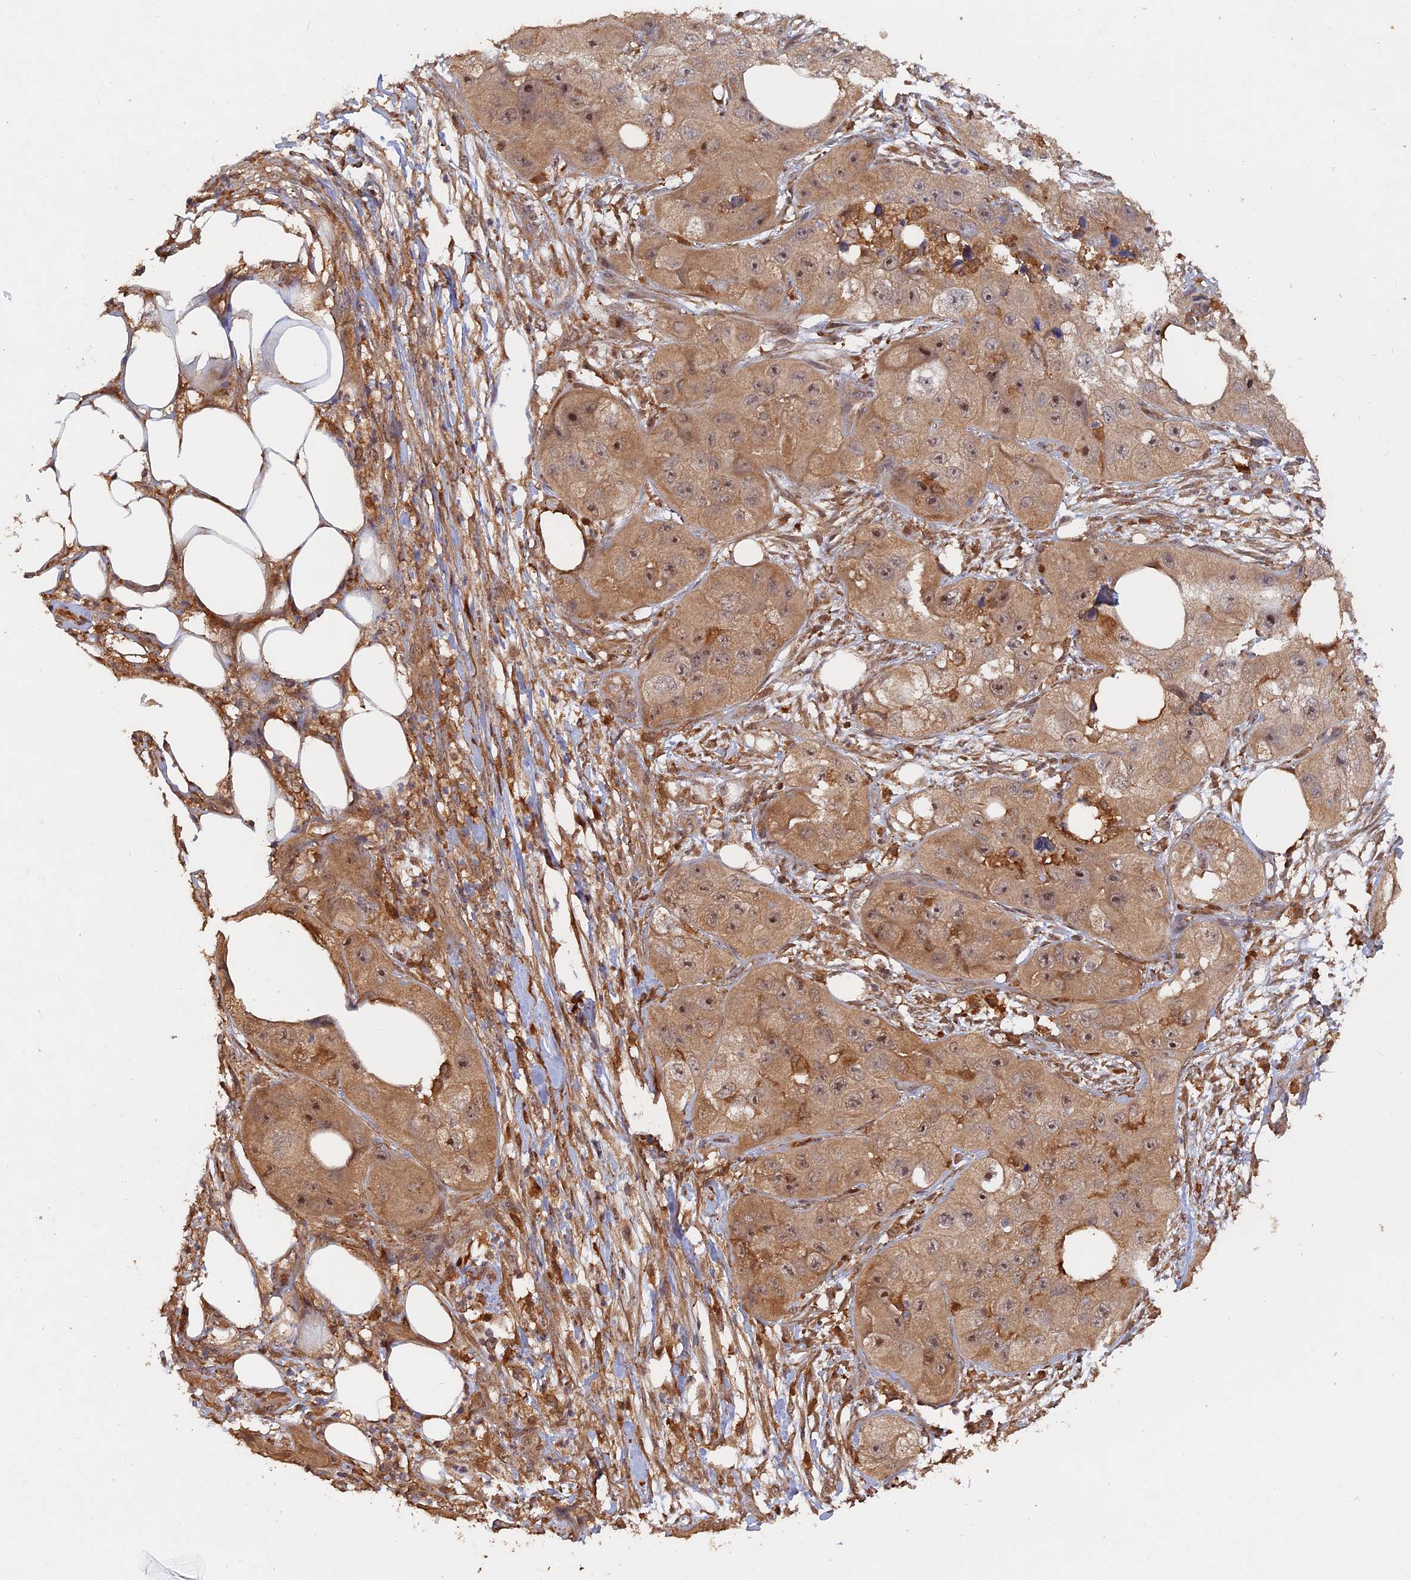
{"staining": {"intensity": "moderate", "quantity": ">75%", "location": "cytoplasmic/membranous,nuclear"}, "tissue": "skin cancer", "cell_type": "Tumor cells", "image_type": "cancer", "snomed": [{"axis": "morphology", "description": "Squamous cell carcinoma, NOS"}, {"axis": "topography", "description": "Skin"}, {"axis": "topography", "description": "Subcutis"}], "caption": "Approximately >75% of tumor cells in skin cancer demonstrate moderate cytoplasmic/membranous and nuclear protein staining as visualized by brown immunohistochemical staining.", "gene": "SAC3D1", "patient": {"sex": "male", "age": 73}}